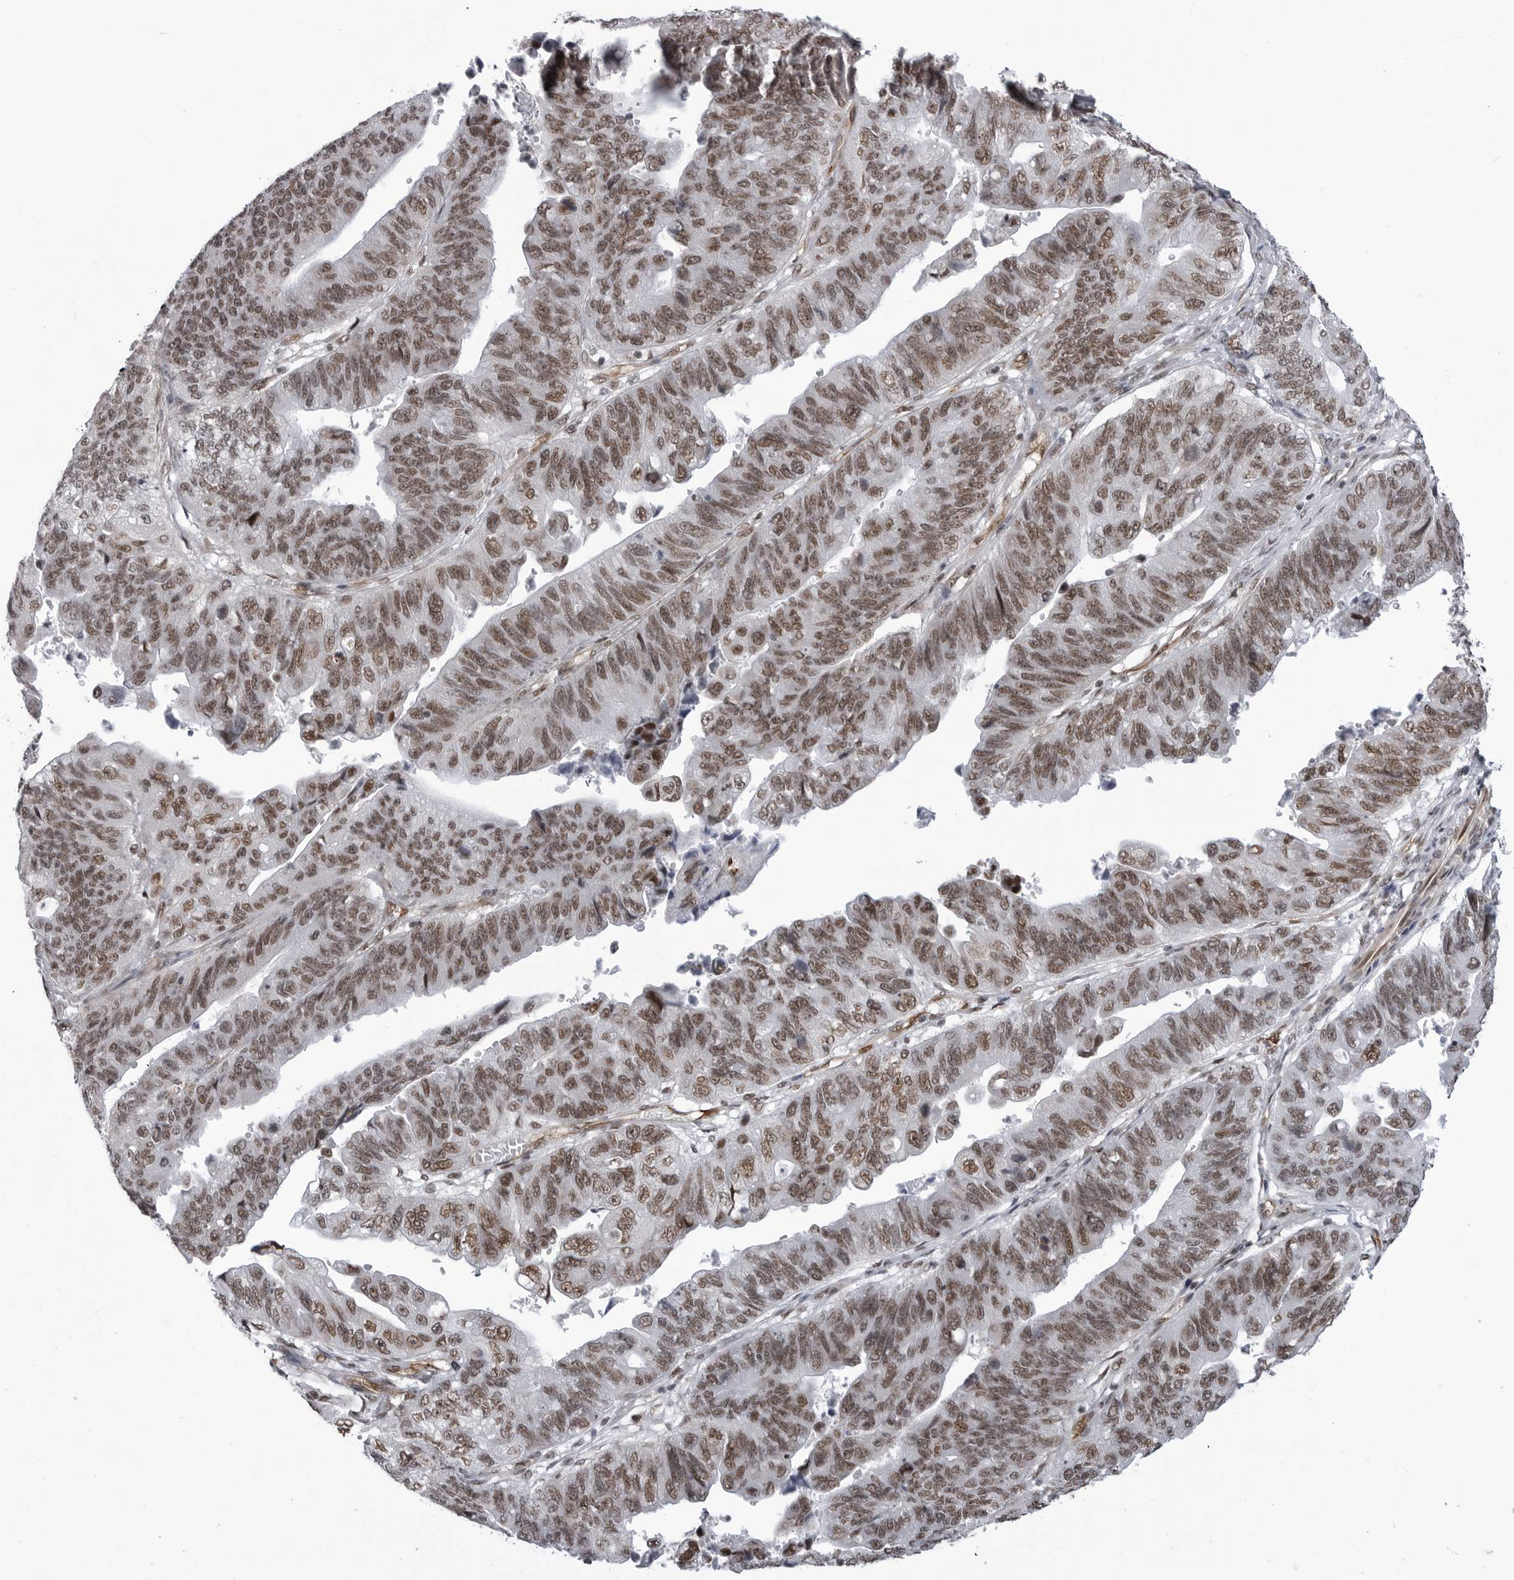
{"staining": {"intensity": "moderate", "quantity": ">75%", "location": "nuclear"}, "tissue": "stomach cancer", "cell_type": "Tumor cells", "image_type": "cancer", "snomed": [{"axis": "morphology", "description": "Adenocarcinoma, NOS"}, {"axis": "topography", "description": "Stomach"}], "caption": "Stomach cancer stained with IHC exhibits moderate nuclear positivity in approximately >75% of tumor cells.", "gene": "RNF26", "patient": {"sex": "male", "age": 59}}